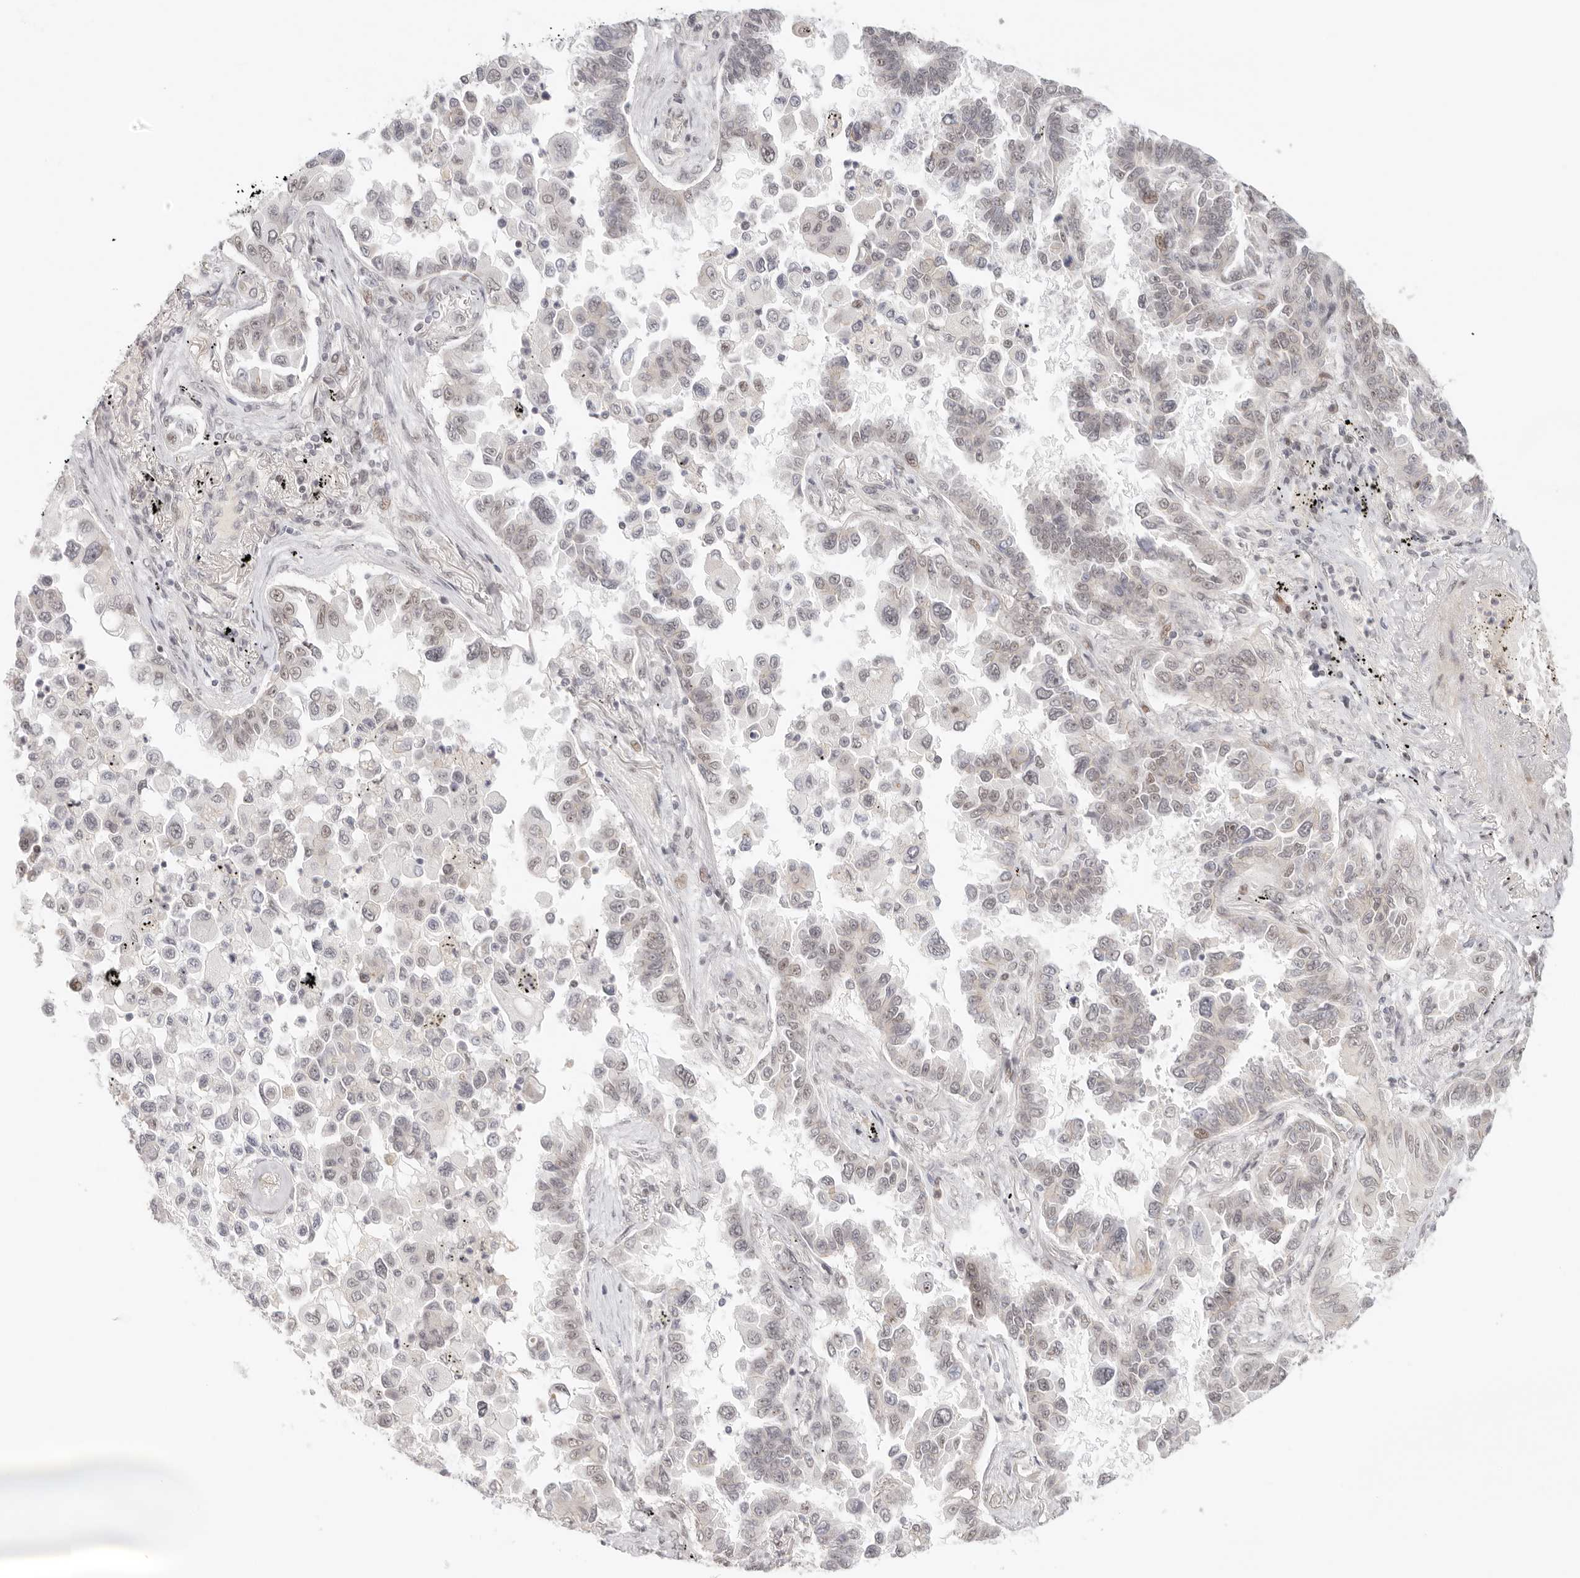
{"staining": {"intensity": "weak", "quantity": "25%-75%", "location": "nuclear"}, "tissue": "lung cancer", "cell_type": "Tumor cells", "image_type": "cancer", "snomed": [{"axis": "morphology", "description": "Adenocarcinoma, NOS"}, {"axis": "topography", "description": "Lung"}], "caption": "DAB immunohistochemical staining of human adenocarcinoma (lung) reveals weak nuclear protein positivity in approximately 25%-75% of tumor cells. The protein of interest is stained brown, and the nuclei are stained in blue (DAB (3,3'-diaminobenzidine) IHC with brightfield microscopy, high magnification).", "gene": "HOXC5", "patient": {"sex": "female", "age": 67}}